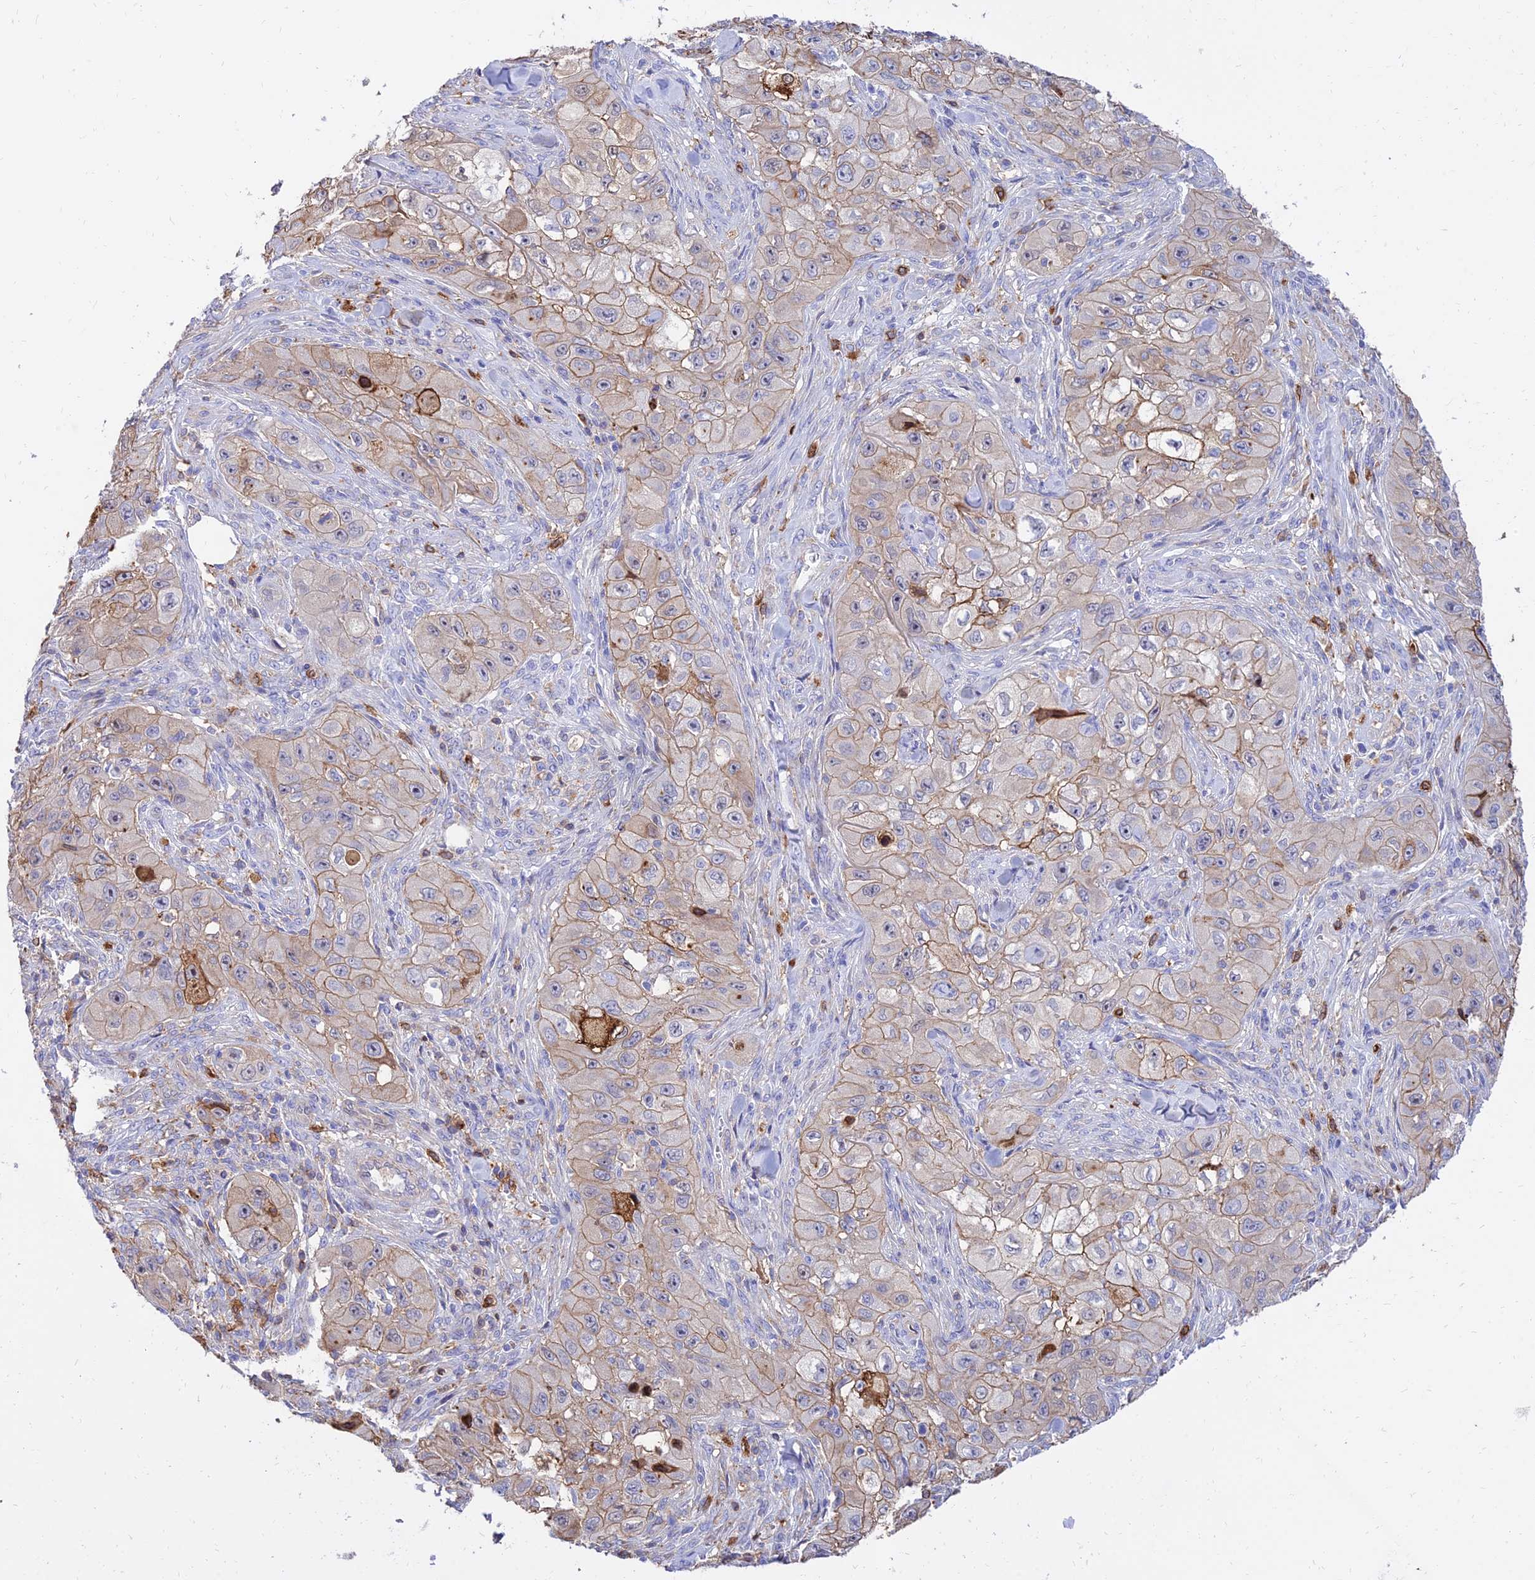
{"staining": {"intensity": "moderate", "quantity": ">75%", "location": "cytoplasmic/membranous"}, "tissue": "skin cancer", "cell_type": "Tumor cells", "image_type": "cancer", "snomed": [{"axis": "morphology", "description": "Squamous cell carcinoma, NOS"}, {"axis": "topography", "description": "Skin"}, {"axis": "topography", "description": "Subcutis"}], "caption": "Tumor cells display moderate cytoplasmic/membranous expression in about >75% of cells in squamous cell carcinoma (skin).", "gene": "SREK1IP1", "patient": {"sex": "male", "age": 73}}